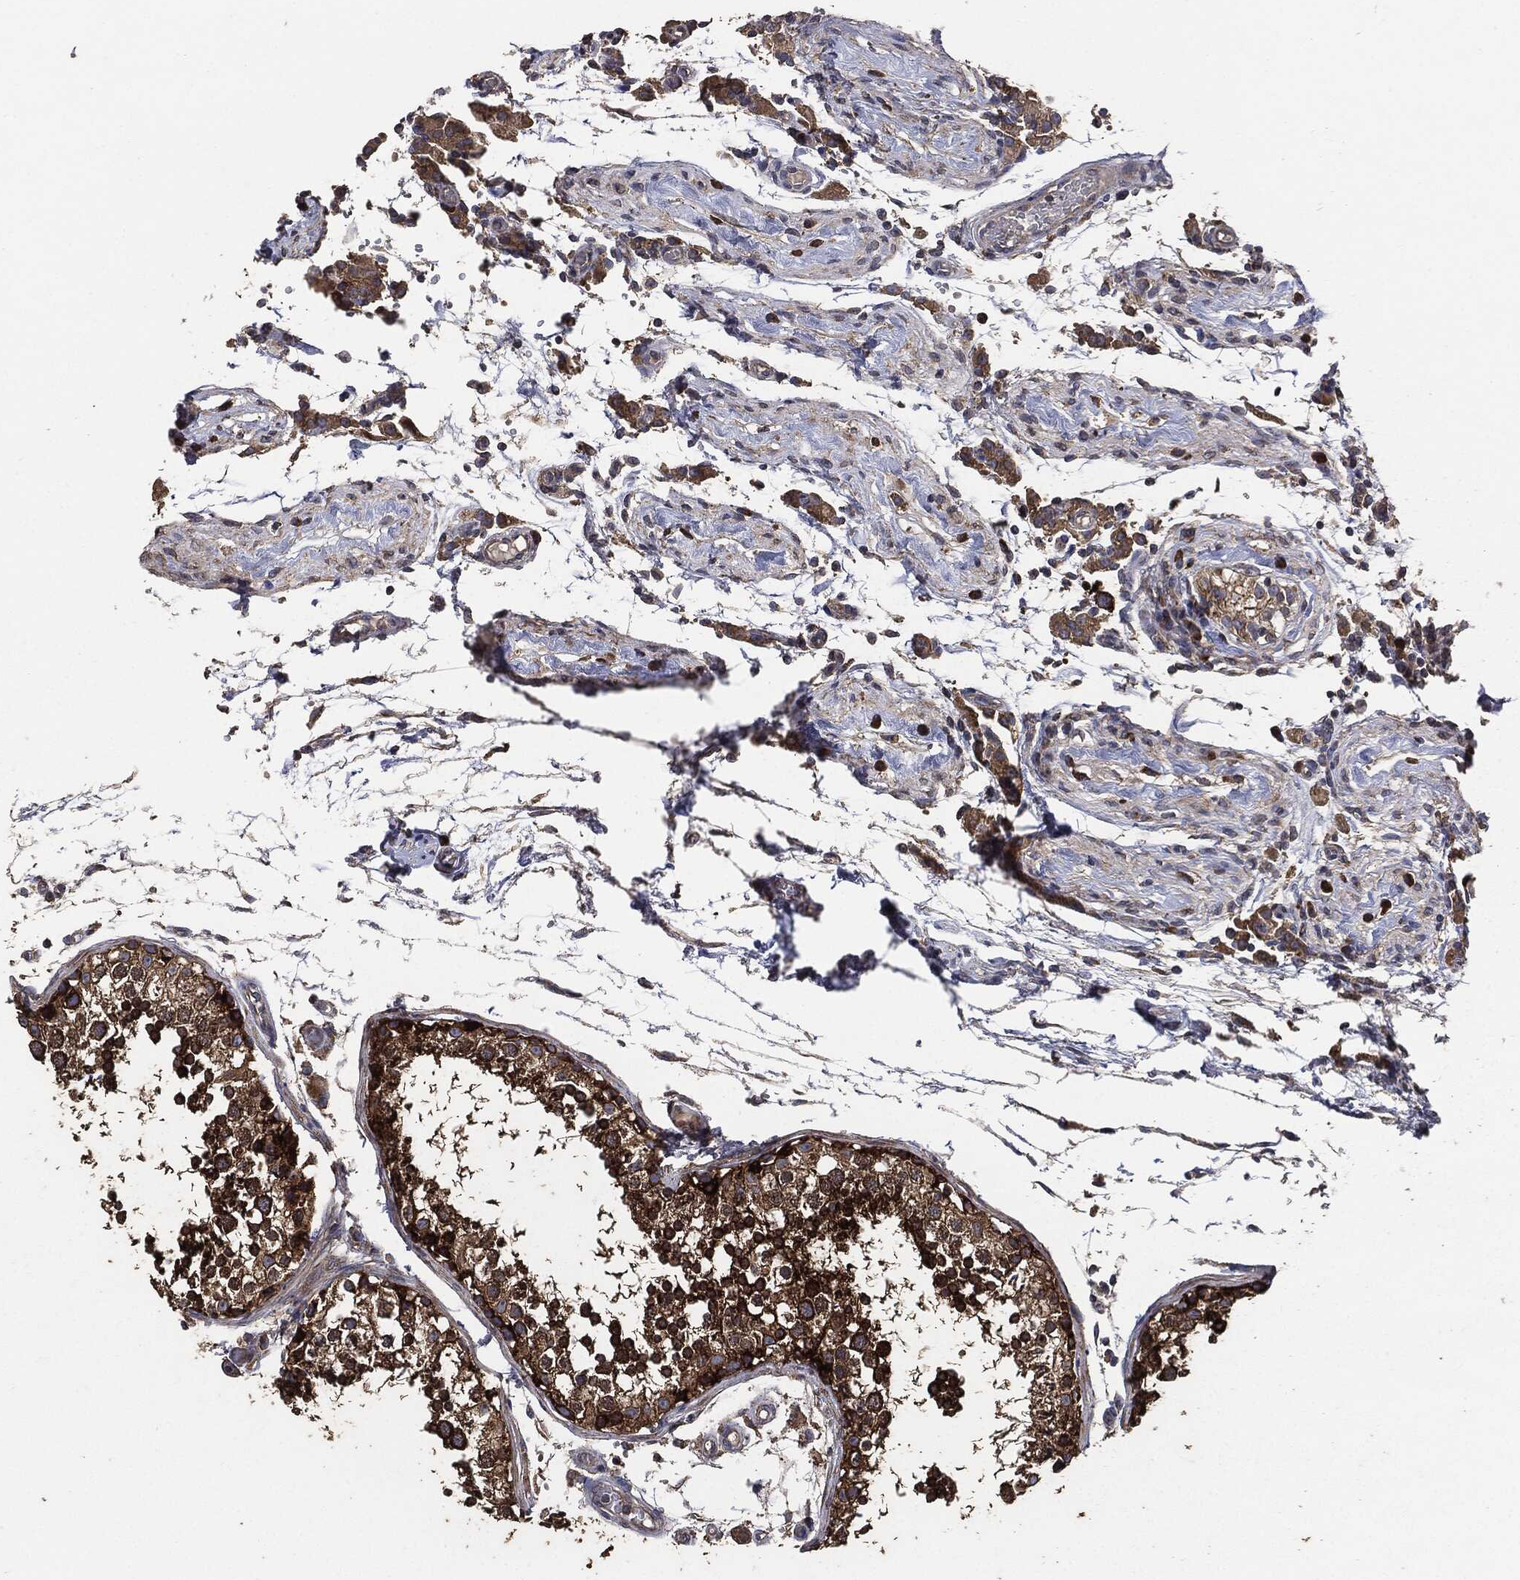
{"staining": {"intensity": "strong", "quantity": "25%-75%", "location": "cytoplasmic/membranous"}, "tissue": "testis", "cell_type": "Cells in seminiferous ducts", "image_type": "normal", "snomed": [{"axis": "morphology", "description": "Normal tissue, NOS"}, {"axis": "topography", "description": "Testis"}], "caption": "Cells in seminiferous ducts reveal high levels of strong cytoplasmic/membranous expression in about 25%-75% of cells in benign testis. (Brightfield microscopy of DAB IHC at high magnification).", "gene": "STK3", "patient": {"sex": "male", "age": 29}}